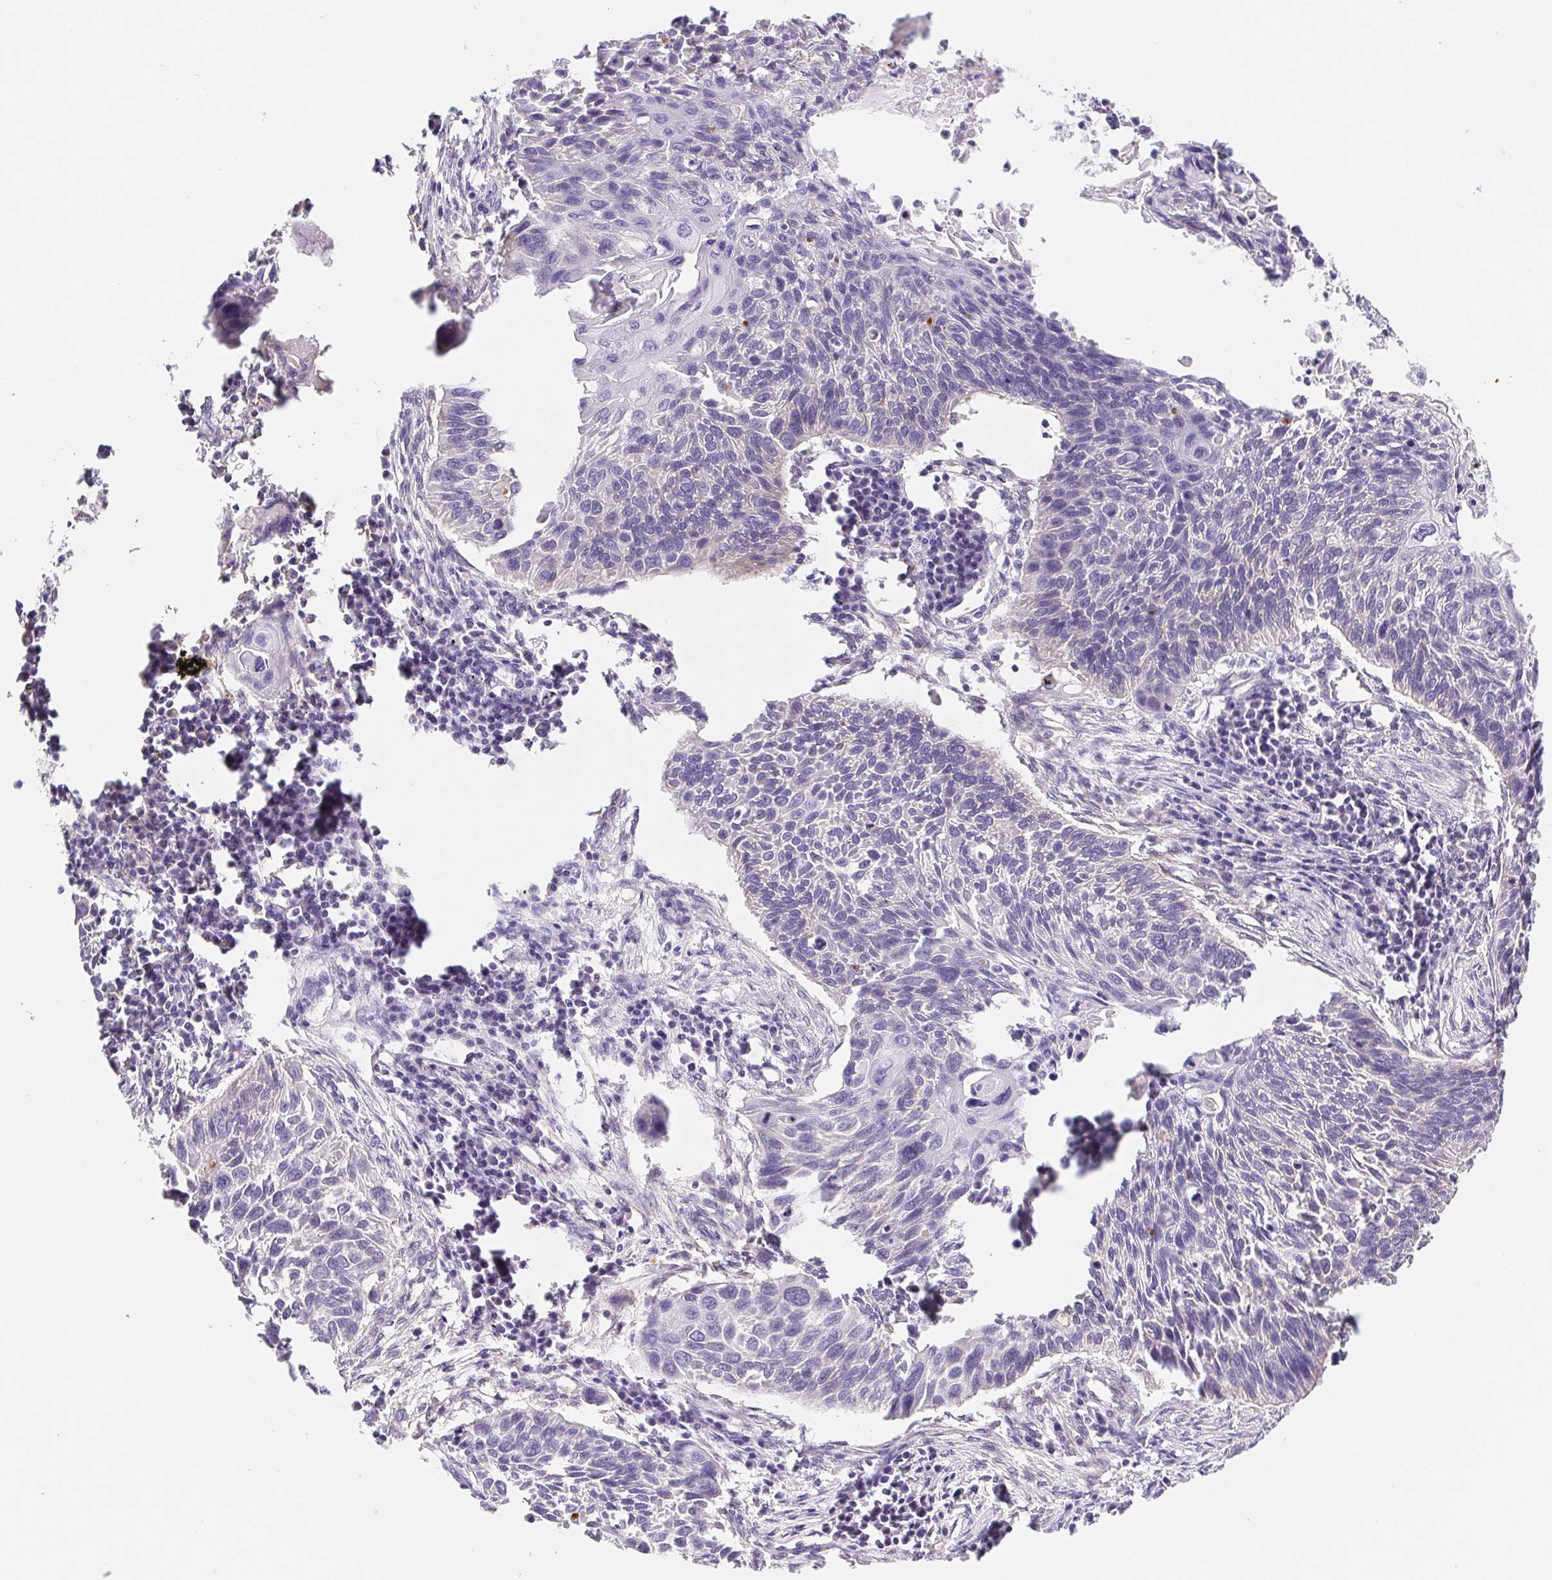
{"staining": {"intensity": "negative", "quantity": "none", "location": "none"}, "tissue": "lung cancer", "cell_type": "Tumor cells", "image_type": "cancer", "snomed": [{"axis": "morphology", "description": "Squamous cell carcinoma, NOS"}, {"axis": "topography", "description": "Lung"}], "caption": "IHC image of lung squamous cell carcinoma stained for a protein (brown), which demonstrates no positivity in tumor cells.", "gene": "DYNC2LI1", "patient": {"sex": "male", "age": 78}}